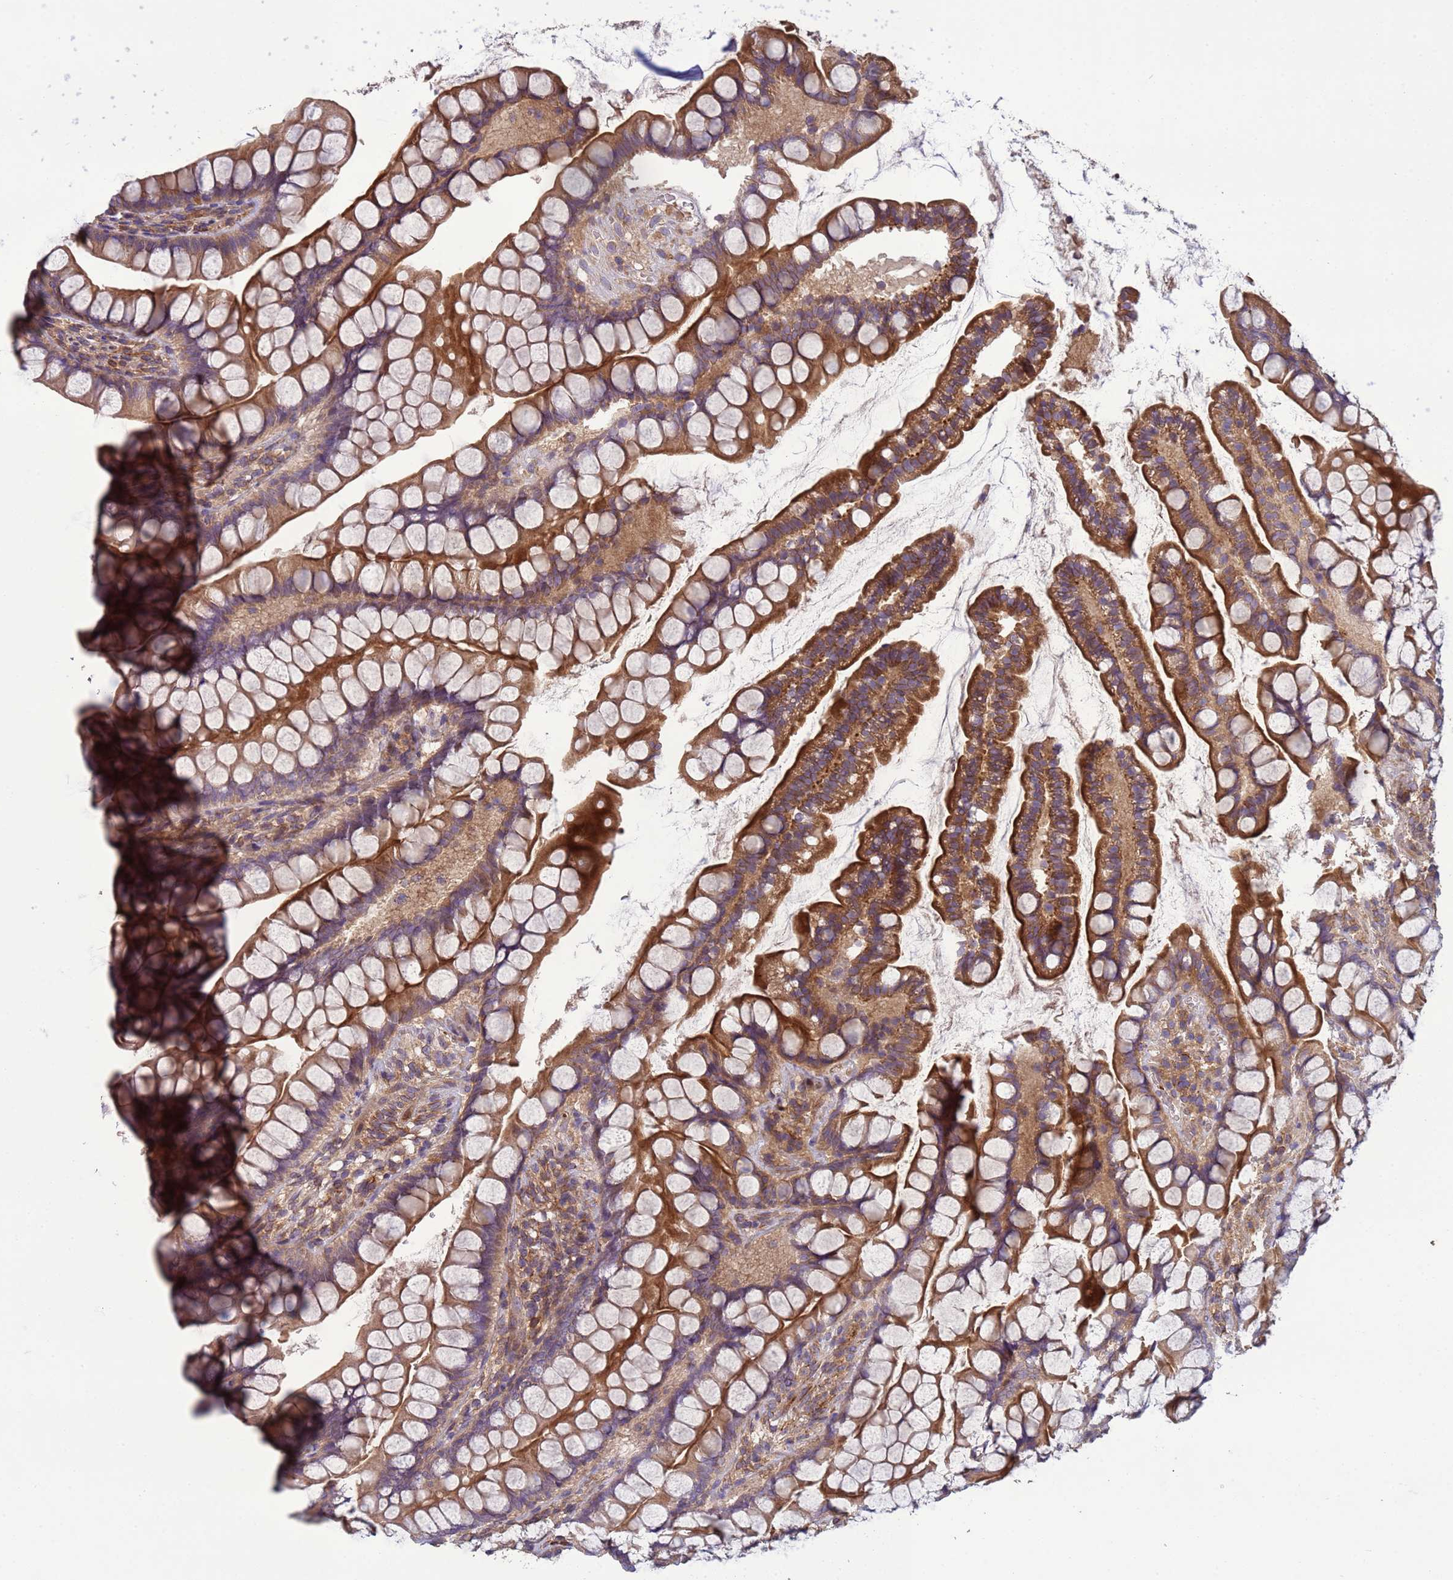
{"staining": {"intensity": "moderate", "quantity": ">75%", "location": "cytoplasmic/membranous"}, "tissue": "small intestine", "cell_type": "Glandular cells", "image_type": "normal", "snomed": [{"axis": "morphology", "description": "Normal tissue, NOS"}, {"axis": "topography", "description": "Small intestine"}], "caption": "DAB immunohistochemical staining of unremarkable human small intestine displays moderate cytoplasmic/membranous protein expression in about >75% of glandular cells. The staining is performed using DAB (3,3'-diaminobenzidine) brown chromogen to label protein expression. The nuclei are counter-stained blue using hematoxylin.", "gene": "RAB10", "patient": {"sex": "male", "age": 70}}